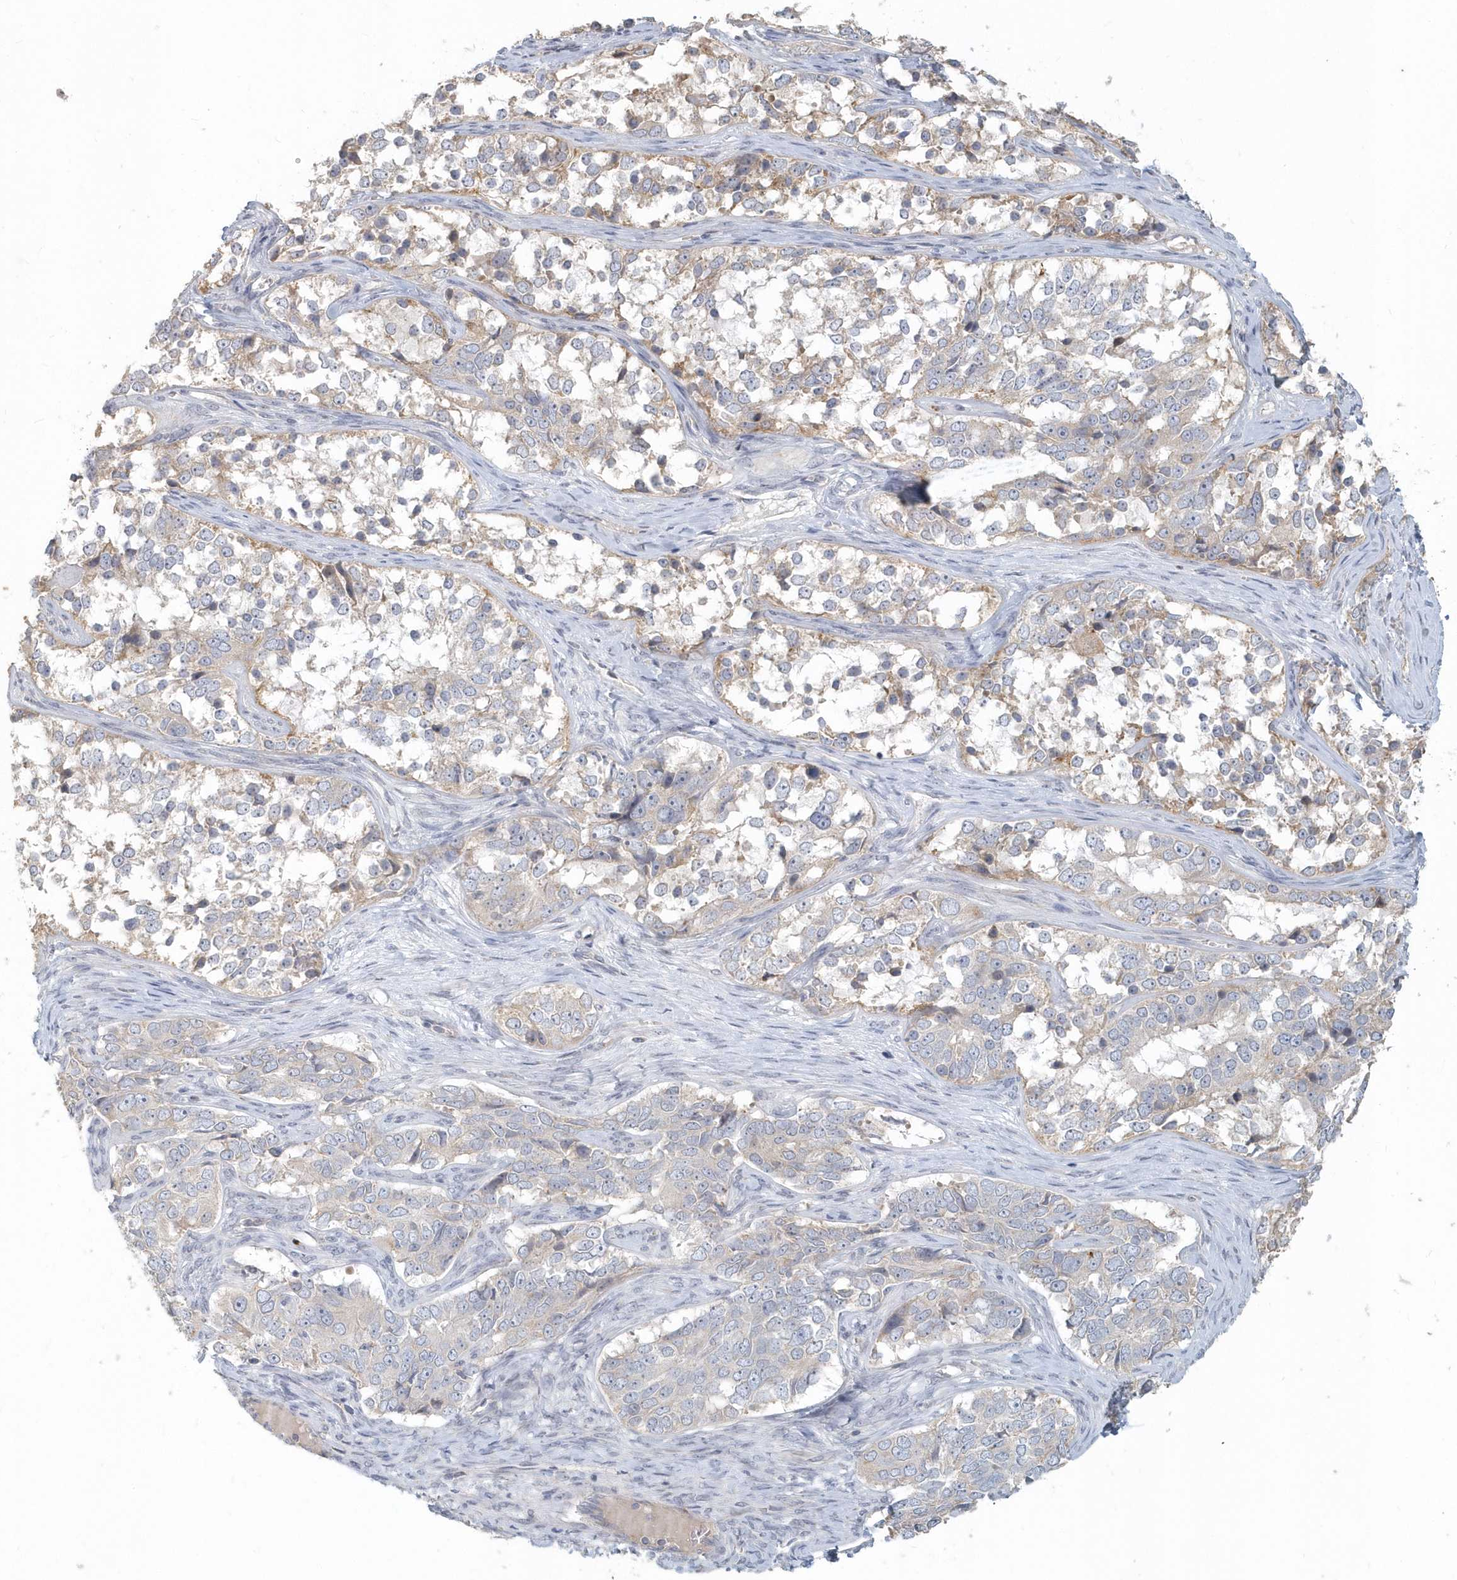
{"staining": {"intensity": "weak", "quantity": "25%-75%", "location": "cytoplasmic/membranous"}, "tissue": "ovarian cancer", "cell_type": "Tumor cells", "image_type": "cancer", "snomed": [{"axis": "morphology", "description": "Carcinoma, endometroid"}, {"axis": "topography", "description": "Ovary"}], "caption": "Endometroid carcinoma (ovarian) was stained to show a protein in brown. There is low levels of weak cytoplasmic/membranous positivity in about 25%-75% of tumor cells. (DAB (3,3'-diaminobenzidine) = brown stain, brightfield microscopy at high magnification).", "gene": "NAPB", "patient": {"sex": "female", "age": 51}}